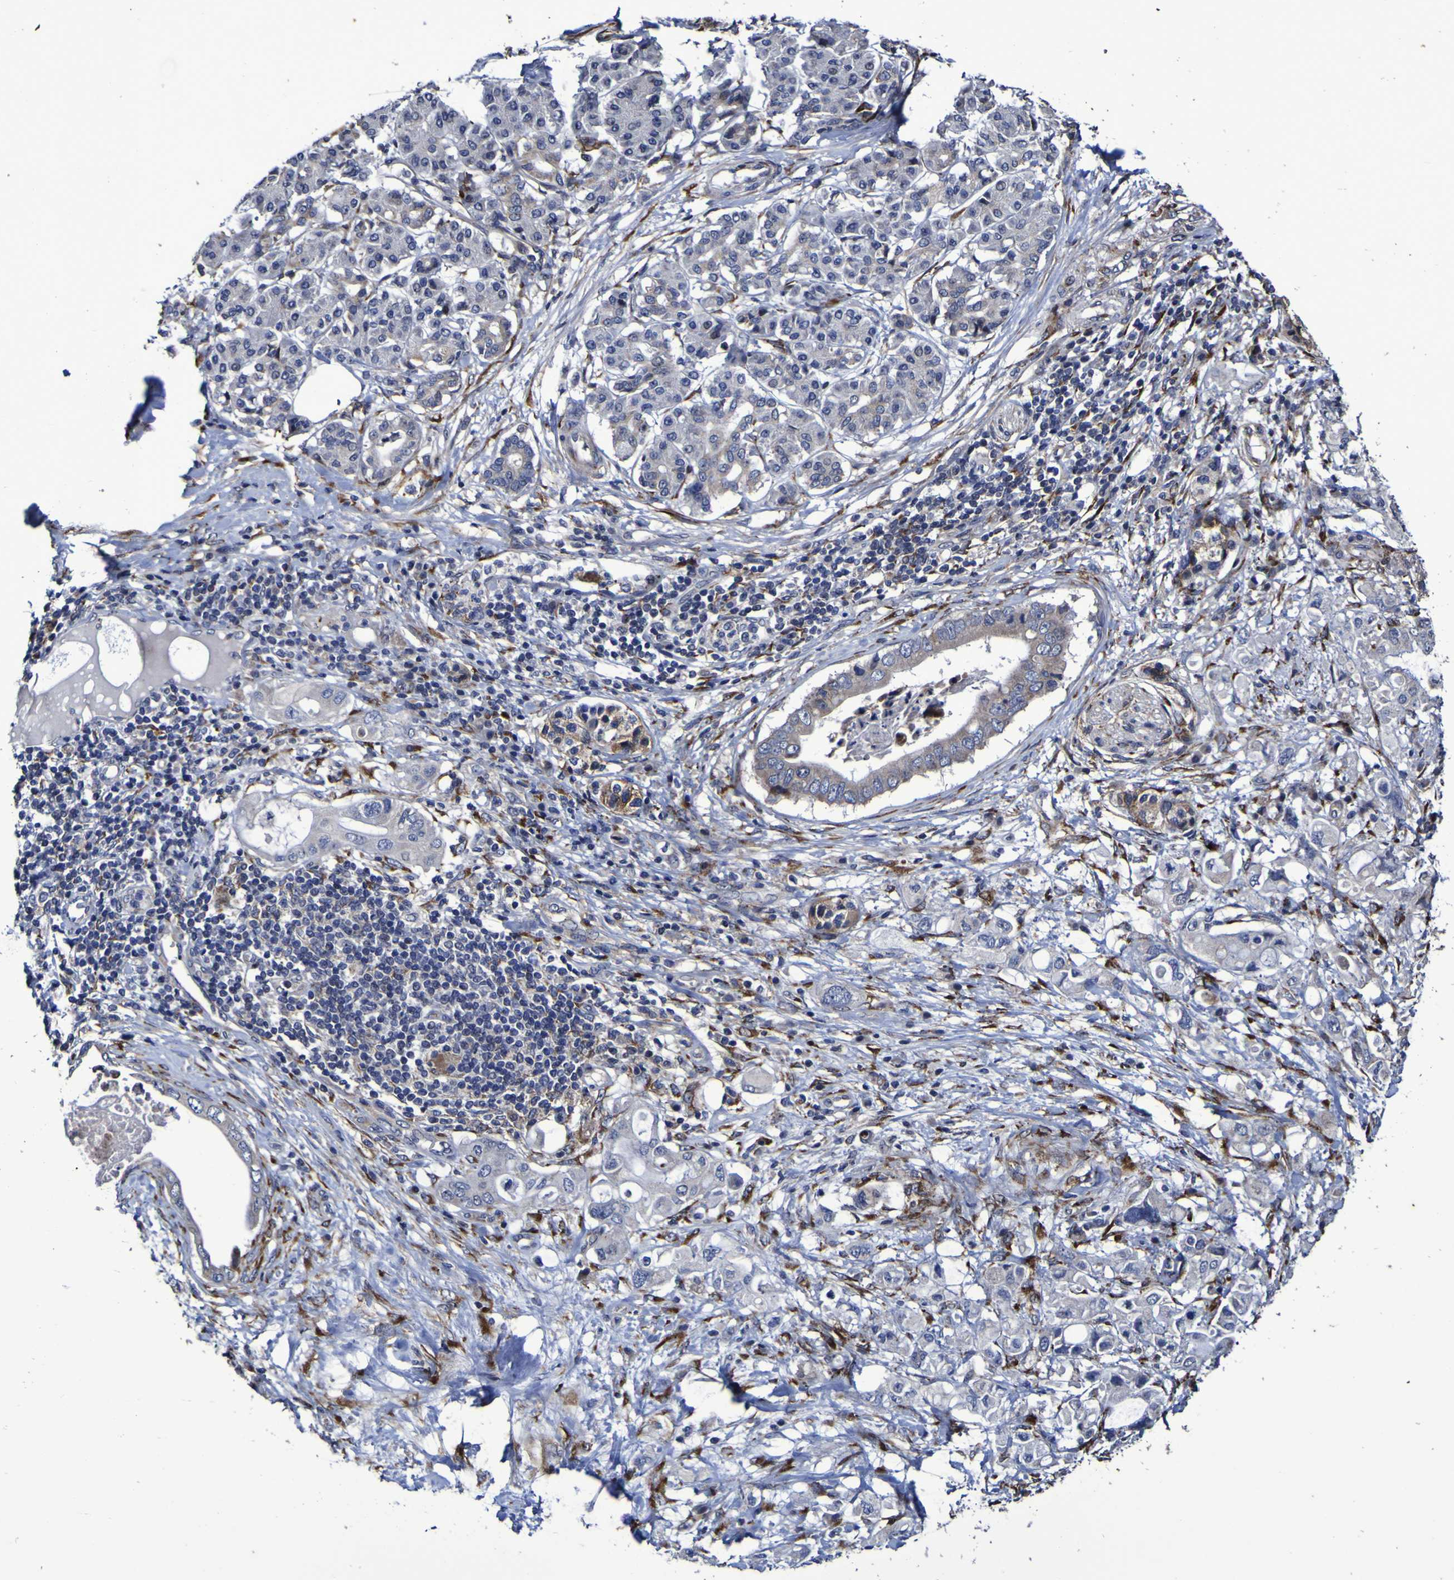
{"staining": {"intensity": "negative", "quantity": "none", "location": "none"}, "tissue": "pancreatic cancer", "cell_type": "Tumor cells", "image_type": "cancer", "snomed": [{"axis": "morphology", "description": "Adenocarcinoma, NOS"}, {"axis": "topography", "description": "Pancreas"}], "caption": "Immunohistochemistry (IHC) histopathology image of adenocarcinoma (pancreatic) stained for a protein (brown), which shows no positivity in tumor cells.", "gene": "P3H1", "patient": {"sex": "female", "age": 56}}